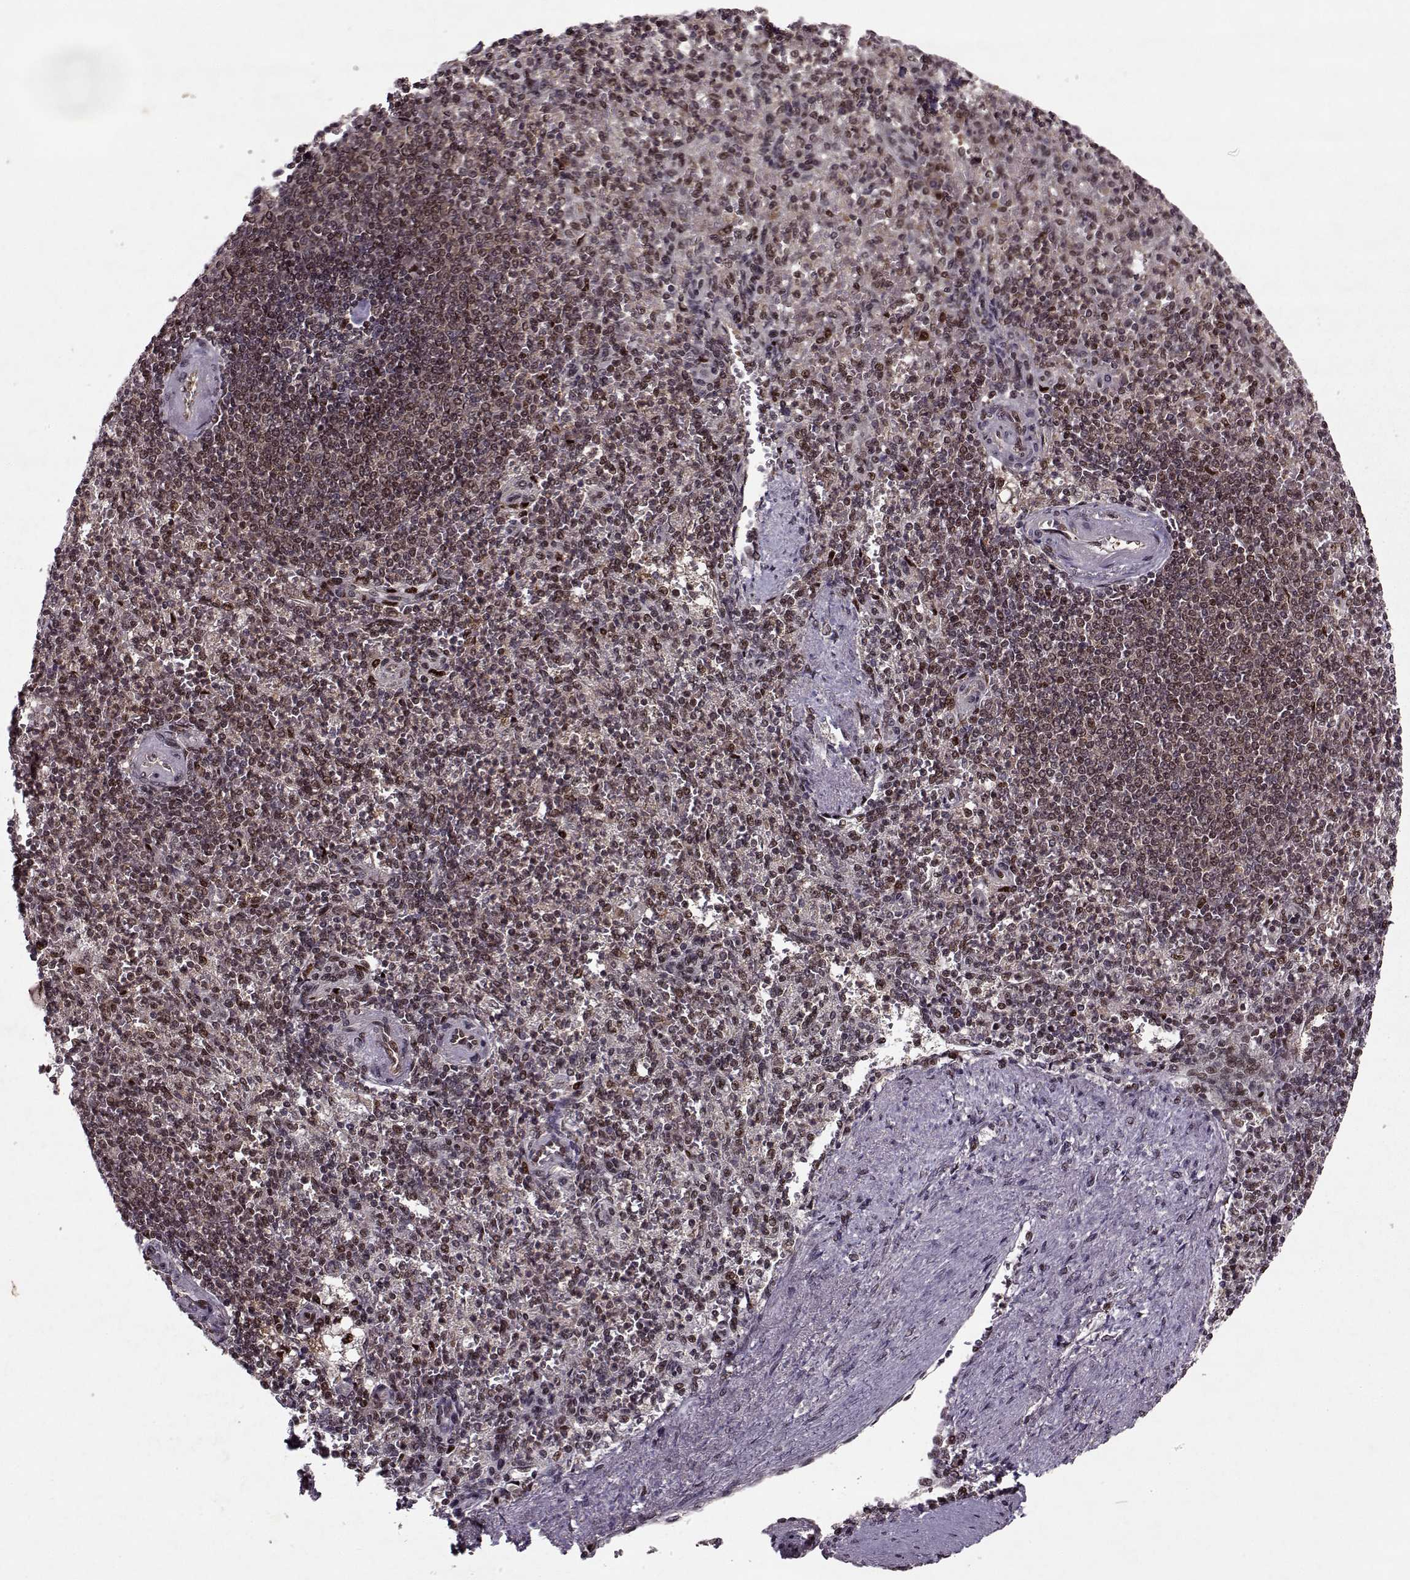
{"staining": {"intensity": "weak", "quantity": ">75%", "location": "cytoplasmic/membranous,nuclear"}, "tissue": "spleen", "cell_type": "Cells in red pulp", "image_type": "normal", "snomed": [{"axis": "morphology", "description": "Normal tissue, NOS"}, {"axis": "topography", "description": "Spleen"}], "caption": "This image shows immunohistochemistry (IHC) staining of benign spleen, with low weak cytoplasmic/membranous,nuclear staining in approximately >75% of cells in red pulp.", "gene": "PSMA7", "patient": {"sex": "female", "age": 74}}